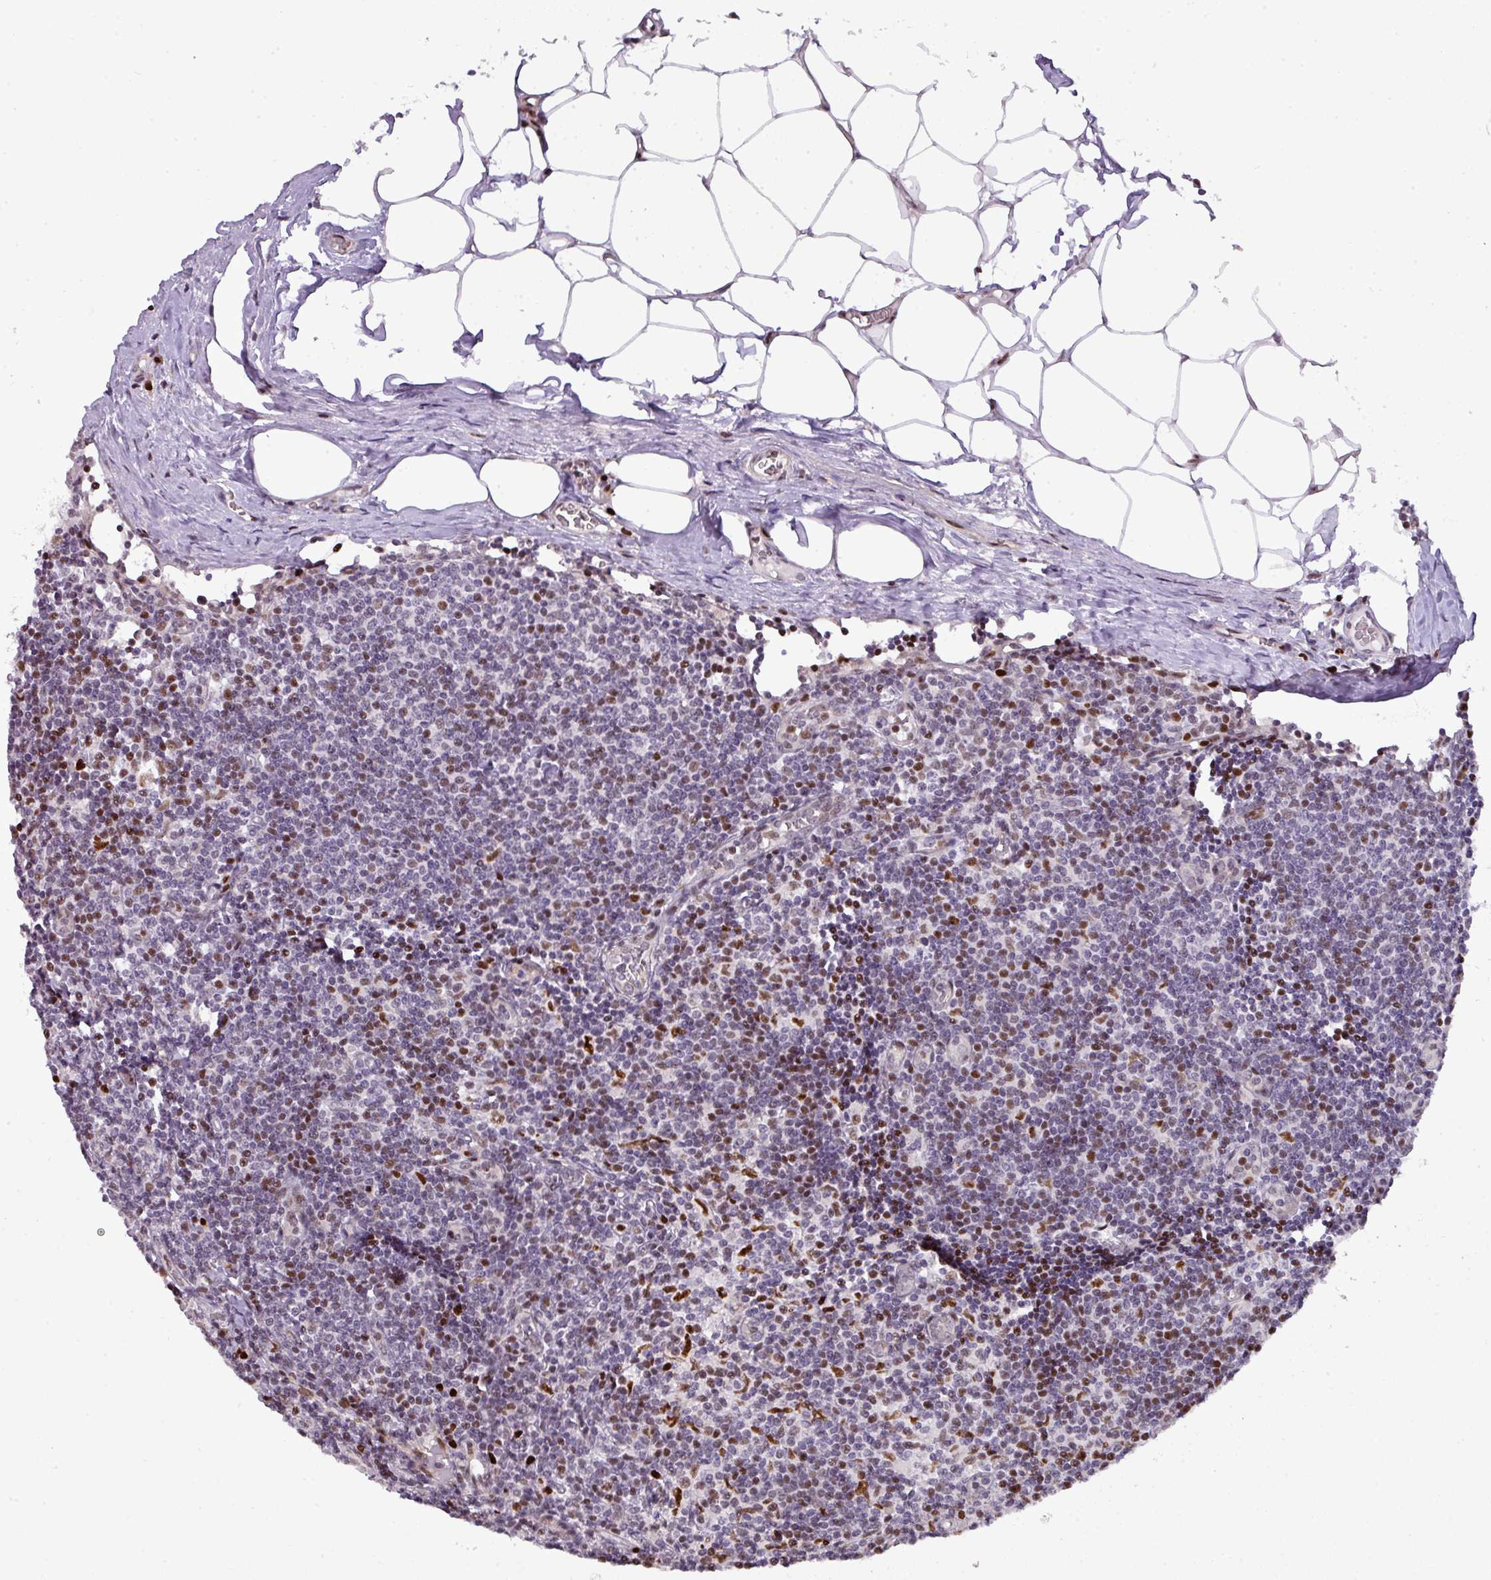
{"staining": {"intensity": "weak", "quantity": "<25%", "location": "nuclear"}, "tissue": "lymph node", "cell_type": "Germinal center cells", "image_type": "normal", "snomed": [{"axis": "morphology", "description": "Normal tissue, NOS"}, {"axis": "topography", "description": "Lymph node"}], "caption": "High magnification brightfield microscopy of unremarkable lymph node stained with DAB (brown) and counterstained with hematoxylin (blue): germinal center cells show no significant positivity. (Stains: DAB (3,3'-diaminobenzidine) IHC with hematoxylin counter stain, Microscopy: brightfield microscopy at high magnification).", "gene": "MYSM1", "patient": {"sex": "female", "age": 59}}